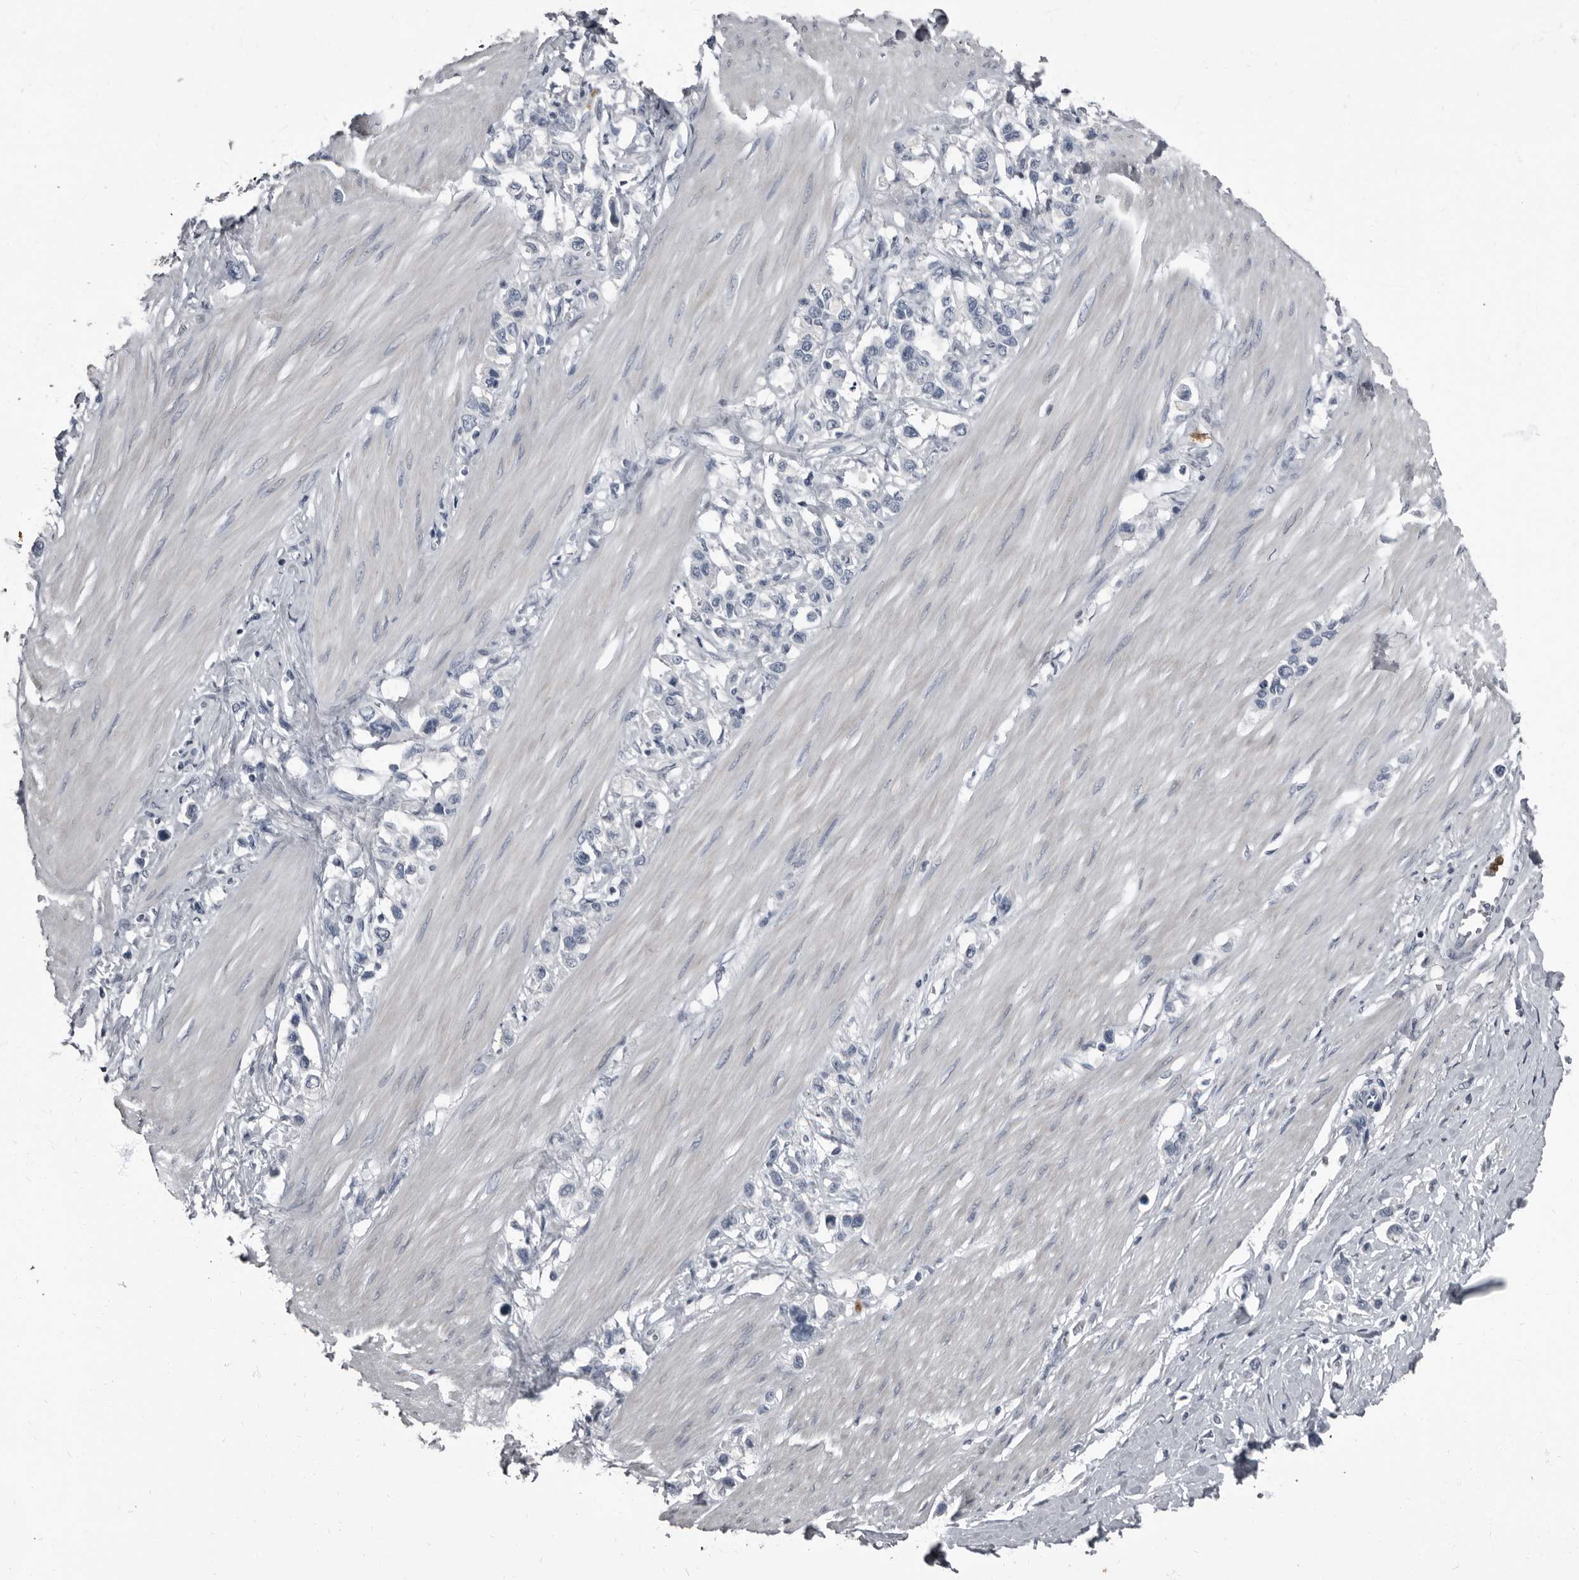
{"staining": {"intensity": "negative", "quantity": "none", "location": "none"}, "tissue": "stomach cancer", "cell_type": "Tumor cells", "image_type": "cancer", "snomed": [{"axis": "morphology", "description": "Adenocarcinoma, NOS"}, {"axis": "topography", "description": "Stomach"}], "caption": "A micrograph of human adenocarcinoma (stomach) is negative for staining in tumor cells. (DAB (3,3'-diaminobenzidine) immunohistochemistry (IHC), high magnification).", "gene": "TPD52L1", "patient": {"sex": "female", "age": 65}}